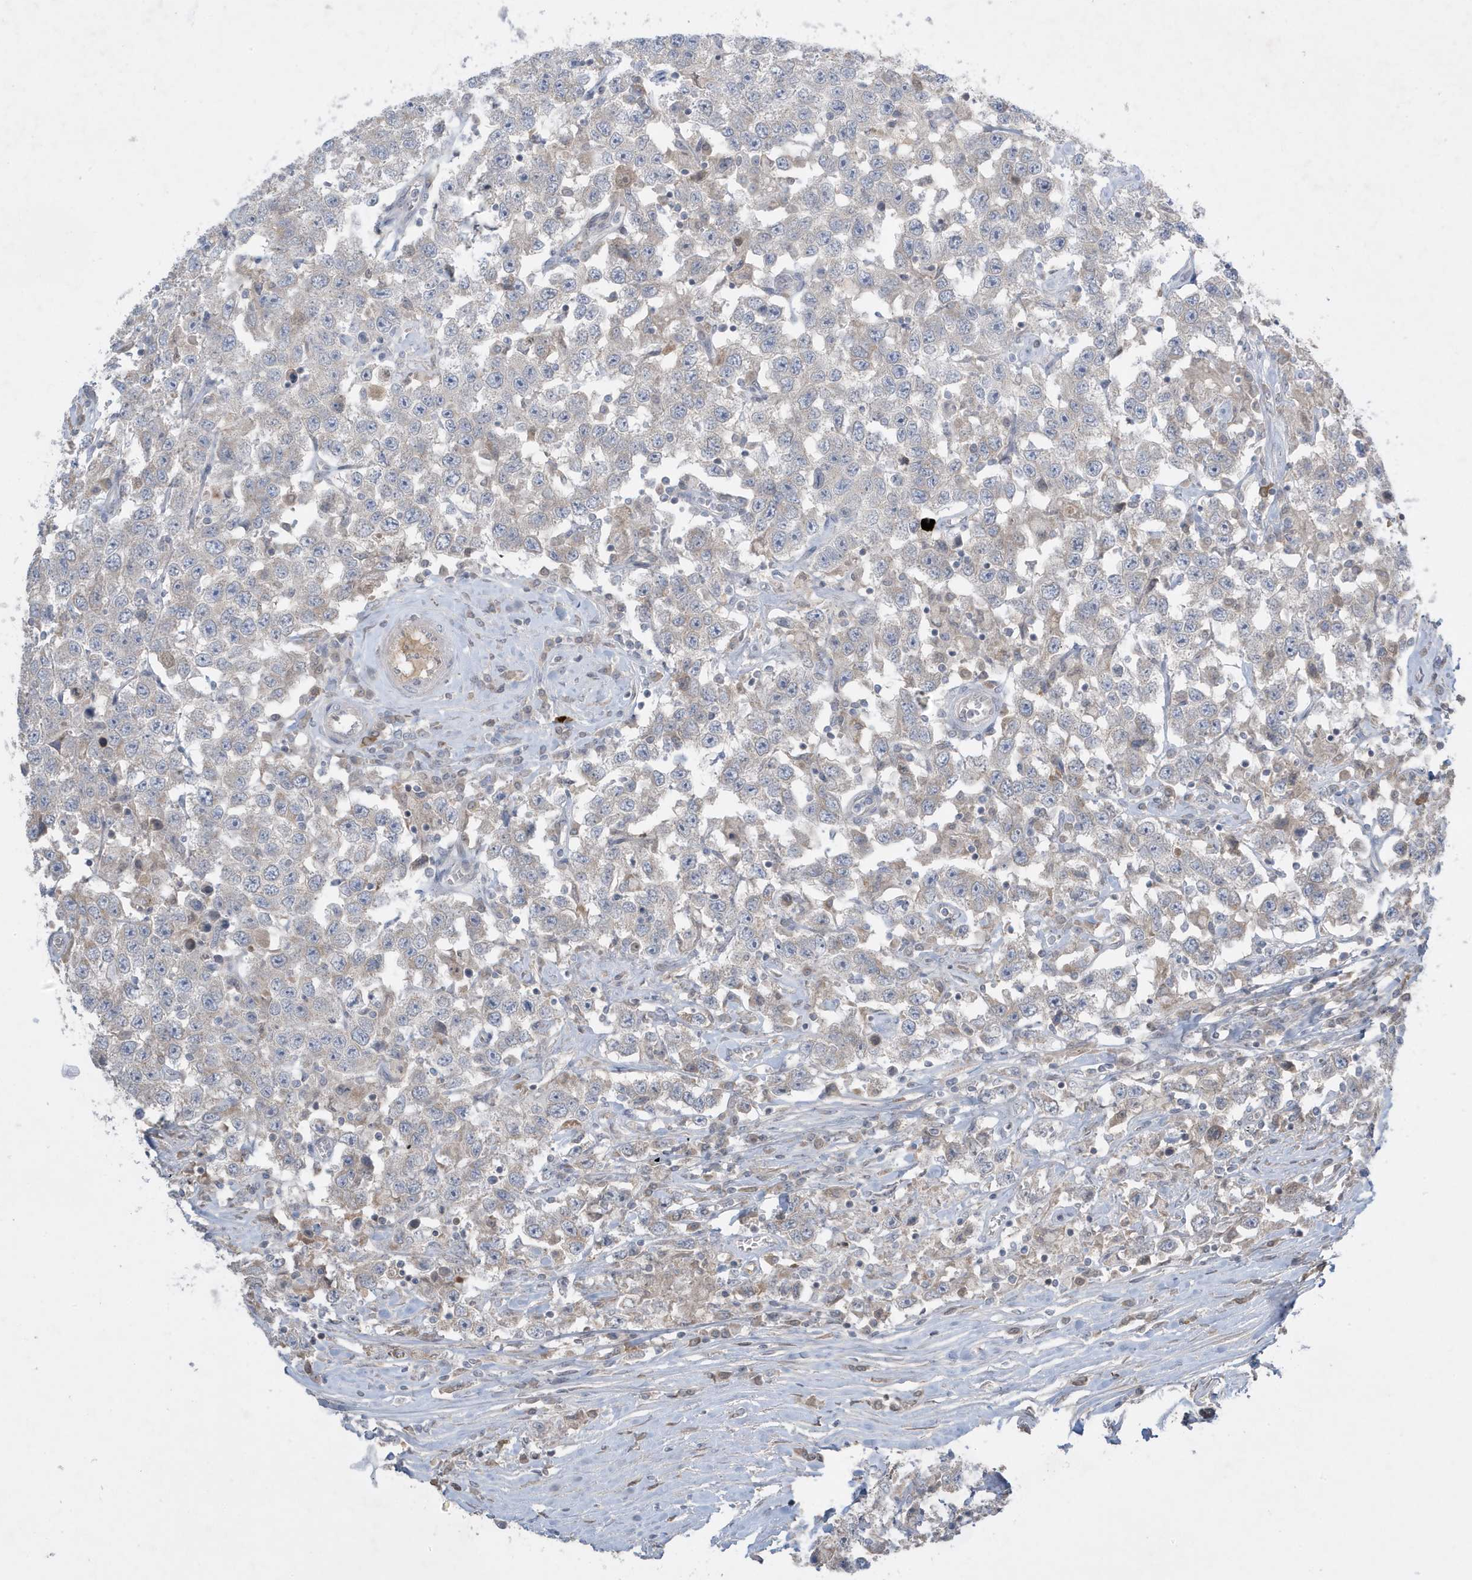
{"staining": {"intensity": "weak", "quantity": "25%-75%", "location": "cytoplasmic/membranous"}, "tissue": "testis cancer", "cell_type": "Tumor cells", "image_type": "cancer", "snomed": [{"axis": "morphology", "description": "Seminoma, NOS"}, {"axis": "topography", "description": "Testis"}], "caption": "A brown stain highlights weak cytoplasmic/membranous staining of a protein in testis cancer (seminoma) tumor cells. The protein of interest is shown in brown color, while the nuclei are stained blue.", "gene": "FNDC1", "patient": {"sex": "male", "age": 41}}